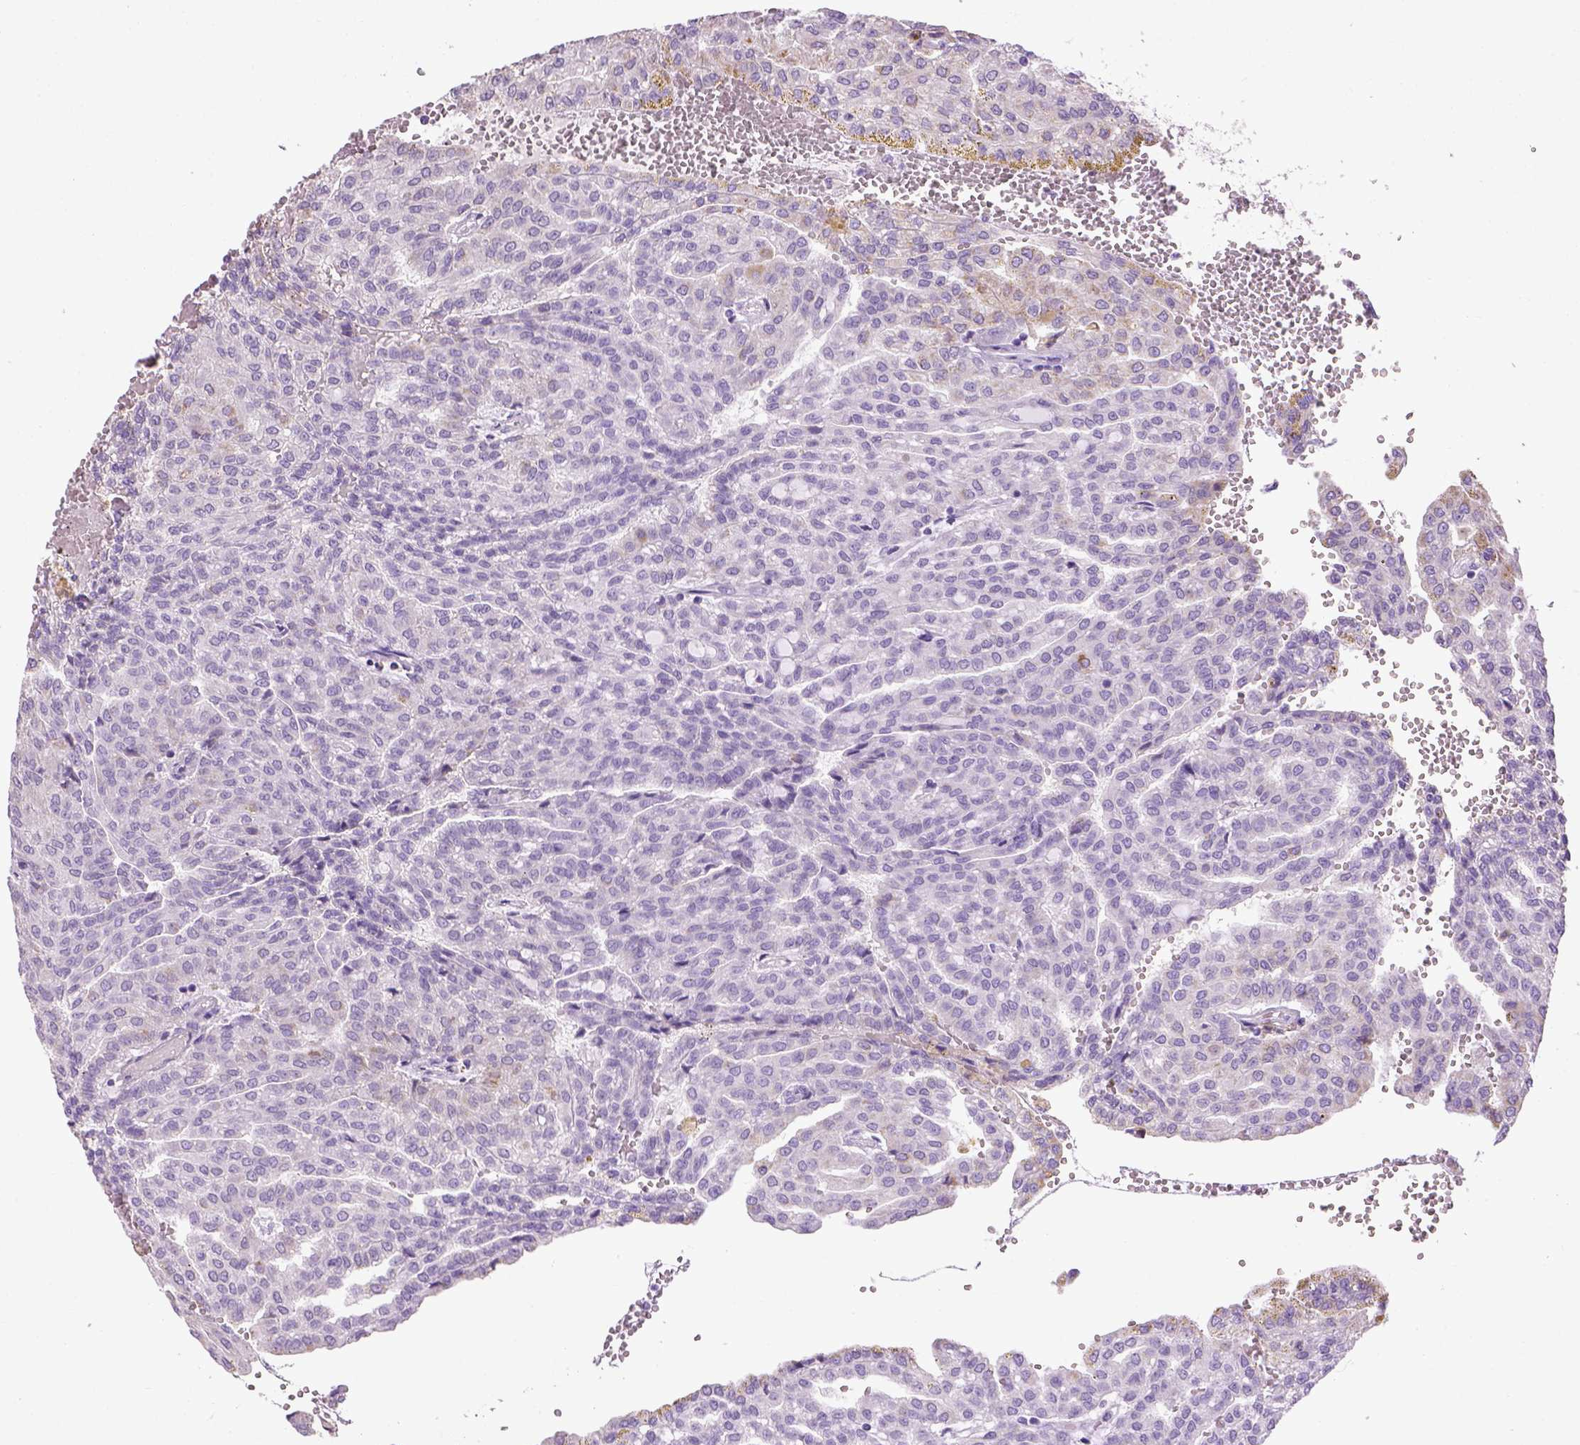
{"staining": {"intensity": "negative", "quantity": "none", "location": "none"}, "tissue": "renal cancer", "cell_type": "Tumor cells", "image_type": "cancer", "snomed": [{"axis": "morphology", "description": "Adenocarcinoma, NOS"}, {"axis": "topography", "description": "Kidney"}], "caption": "This image is of renal cancer stained with immunohistochemistry (IHC) to label a protein in brown with the nuclei are counter-stained blue. There is no positivity in tumor cells.", "gene": "CYP24A1", "patient": {"sex": "male", "age": 63}}